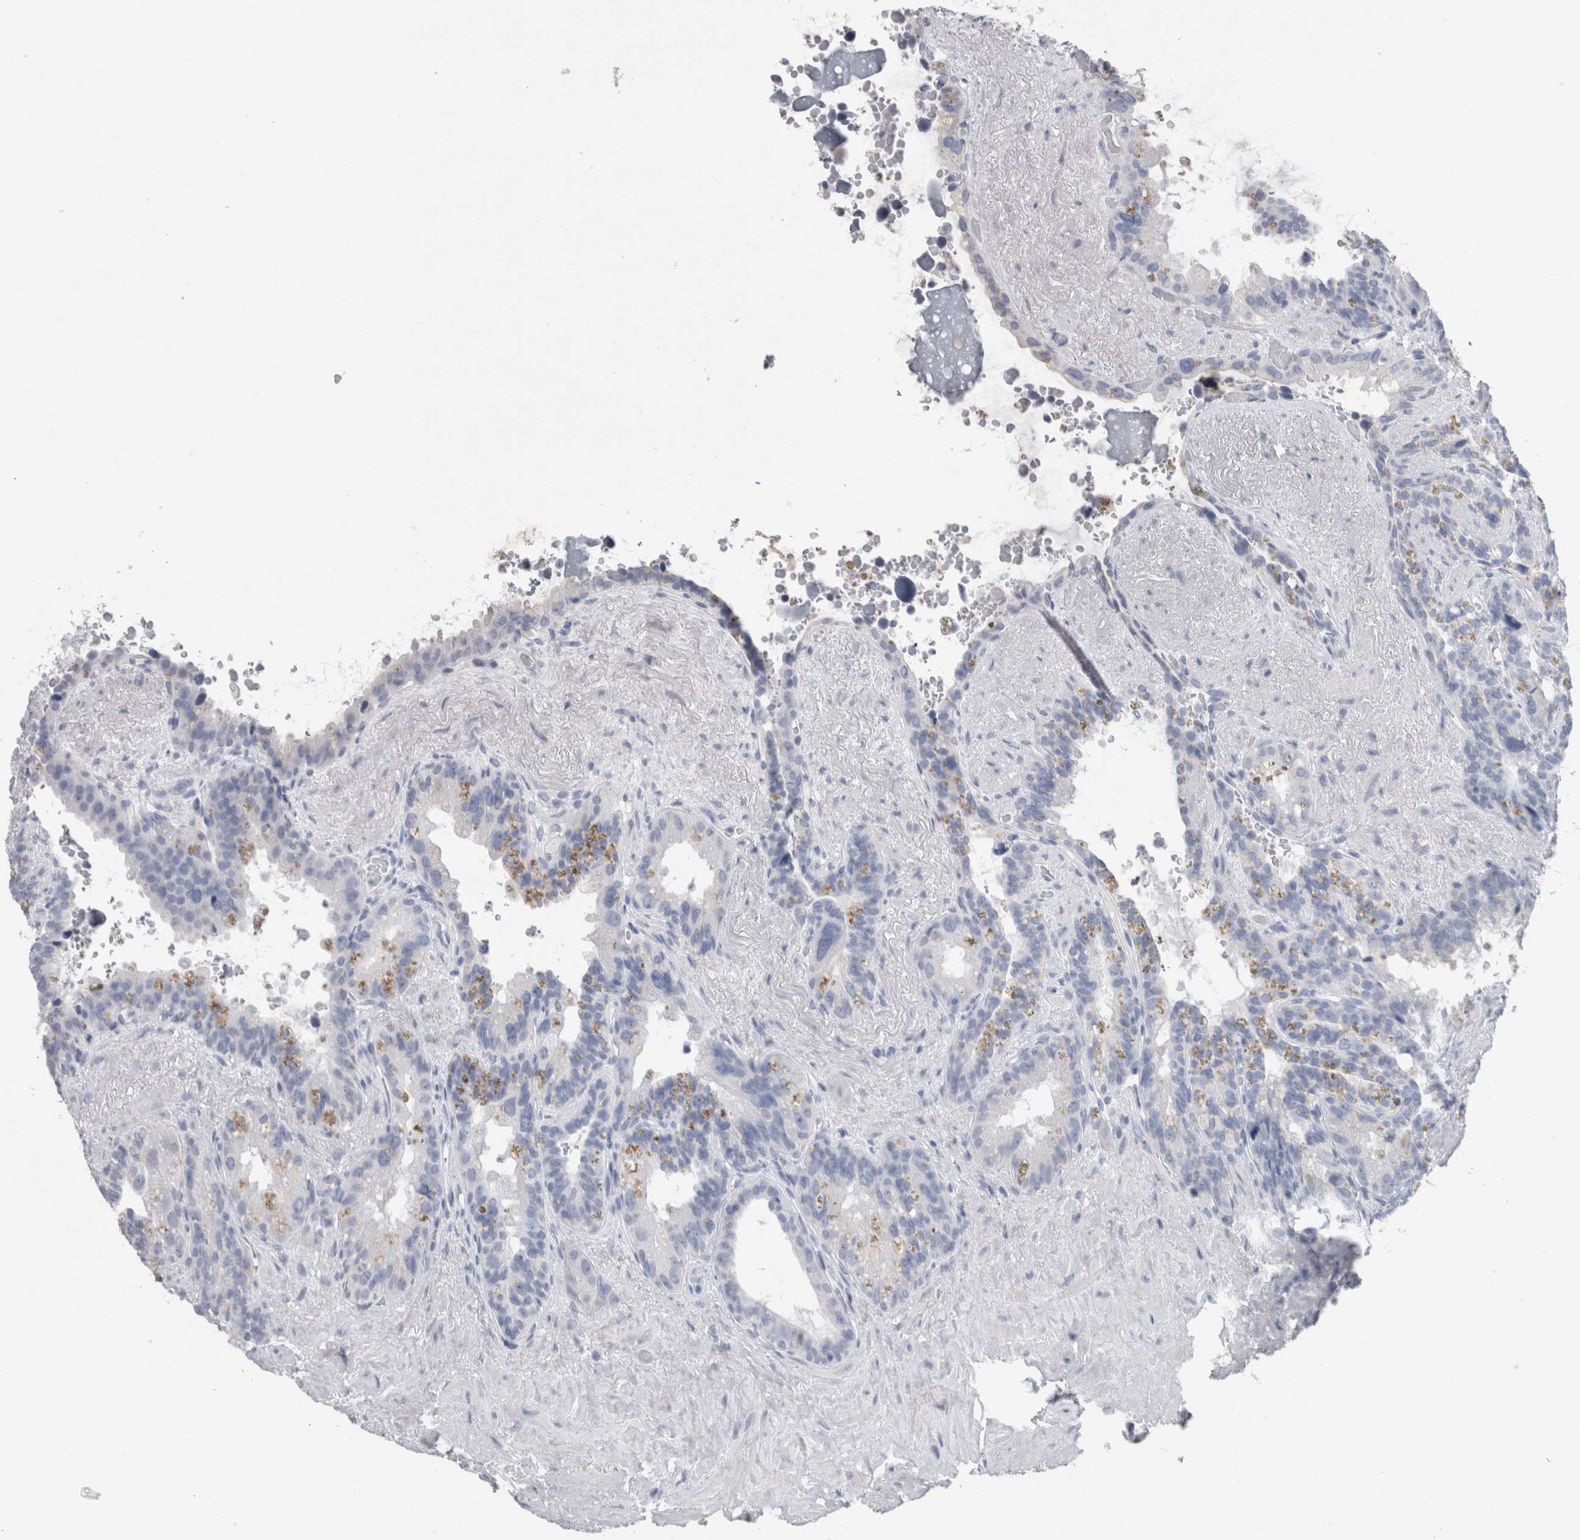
{"staining": {"intensity": "weak", "quantity": "<25%", "location": "cytoplasmic/membranous"}, "tissue": "seminal vesicle", "cell_type": "Glandular cells", "image_type": "normal", "snomed": [{"axis": "morphology", "description": "Normal tissue, NOS"}, {"axis": "topography", "description": "Seminal veicle"}], "caption": "High magnification brightfield microscopy of unremarkable seminal vesicle stained with DAB (brown) and counterstained with hematoxylin (blue): glandular cells show no significant expression. (DAB (3,3'-diaminobenzidine) immunohistochemistry (IHC), high magnification).", "gene": "CA8", "patient": {"sex": "male", "age": 80}}